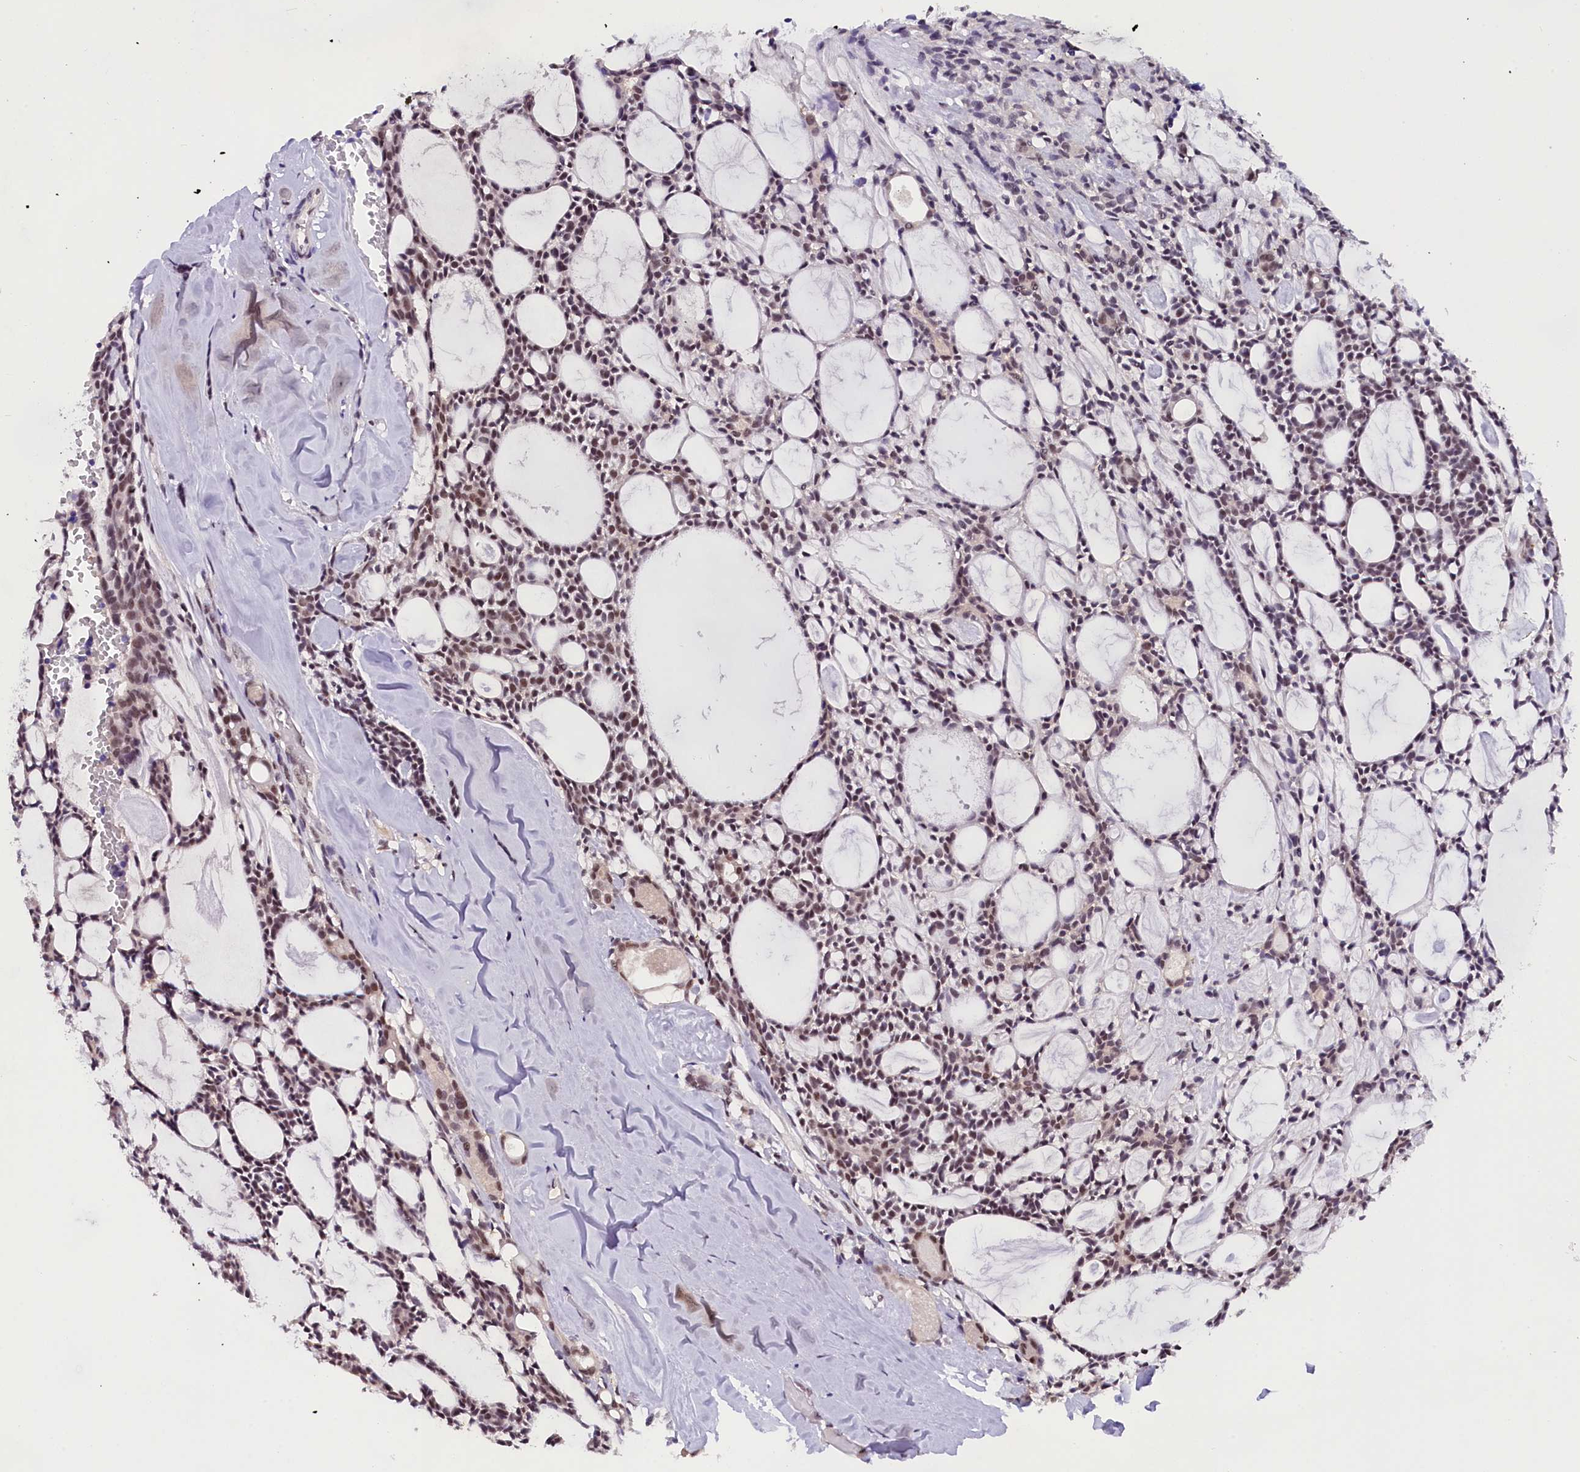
{"staining": {"intensity": "weak", "quantity": "25%-75%", "location": "nuclear"}, "tissue": "head and neck cancer", "cell_type": "Tumor cells", "image_type": "cancer", "snomed": [{"axis": "morphology", "description": "Adenocarcinoma, NOS"}, {"axis": "topography", "description": "Salivary gland"}, {"axis": "topography", "description": "Head-Neck"}], "caption": "Immunohistochemical staining of head and neck adenocarcinoma demonstrates weak nuclear protein staining in approximately 25%-75% of tumor cells. The staining was performed using DAB (3,3'-diaminobenzidine), with brown indicating positive protein expression. Nuclei are stained blue with hematoxylin.", "gene": "ZC3H4", "patient": {"sex": "male", "age": 55}}